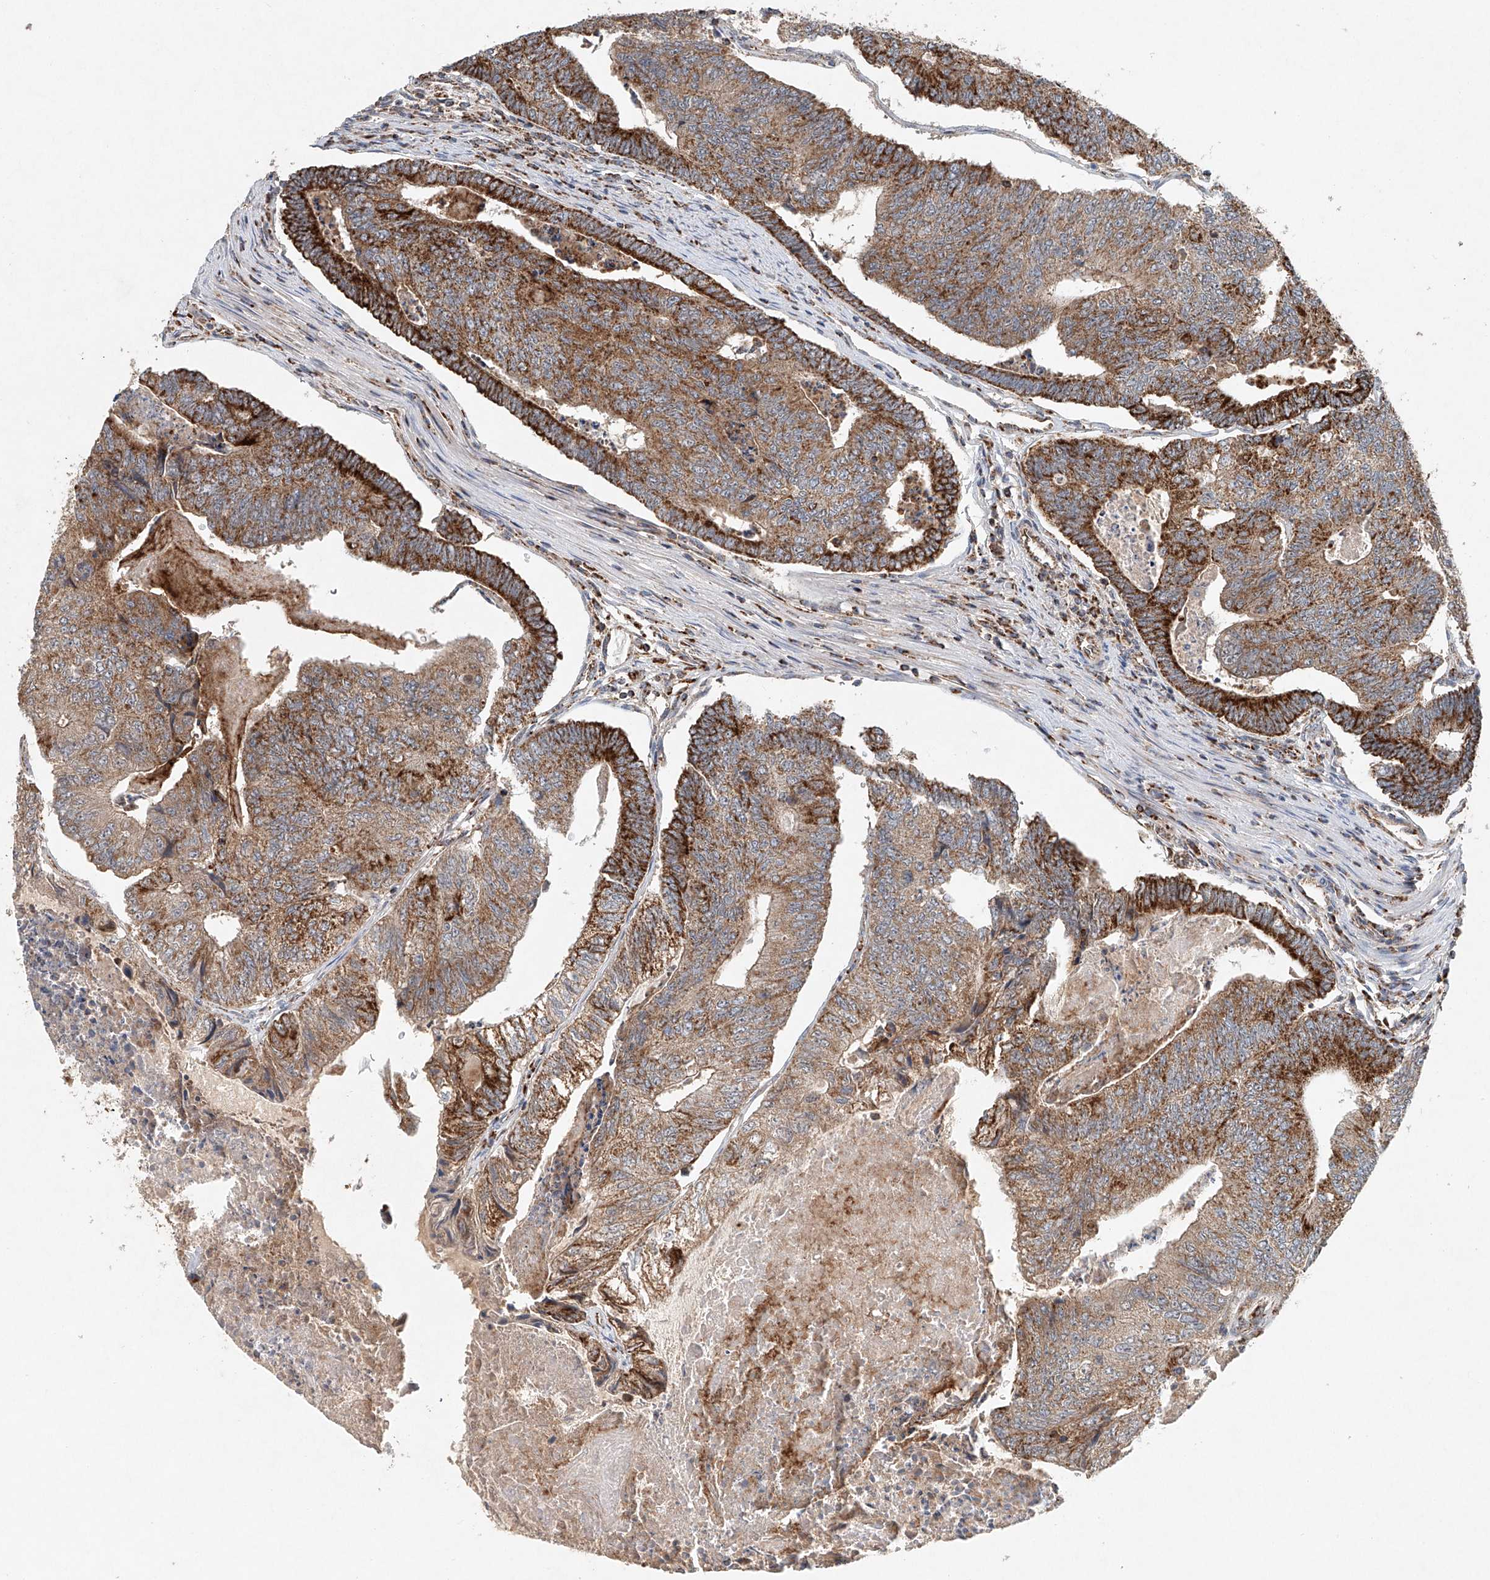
{"staining": {"intensity": "strong", "quantity": "25%-75%", "location": "cytoplasmic/membranous"}, "tissue": "colorectal cancer", "cell_type": "Tumor cells", "image_type": "cancer", "snomed": [{"axis": "morphology", "description": "Adenocarcinoma, NOS"}, {"axis": "topography", "description": "Colon"}], "caption": "Immunohistochemical staining of adenocarcinoma (colorectal) displays strong cytoplasmic/membranous protein expression in about 25%-75% of tumor cells. Immunohistochemistry stains the protein in brown and the nuclei are stained blue.", "gene": "DCAF11", "patient": {"sex": "female", "age": 67}}